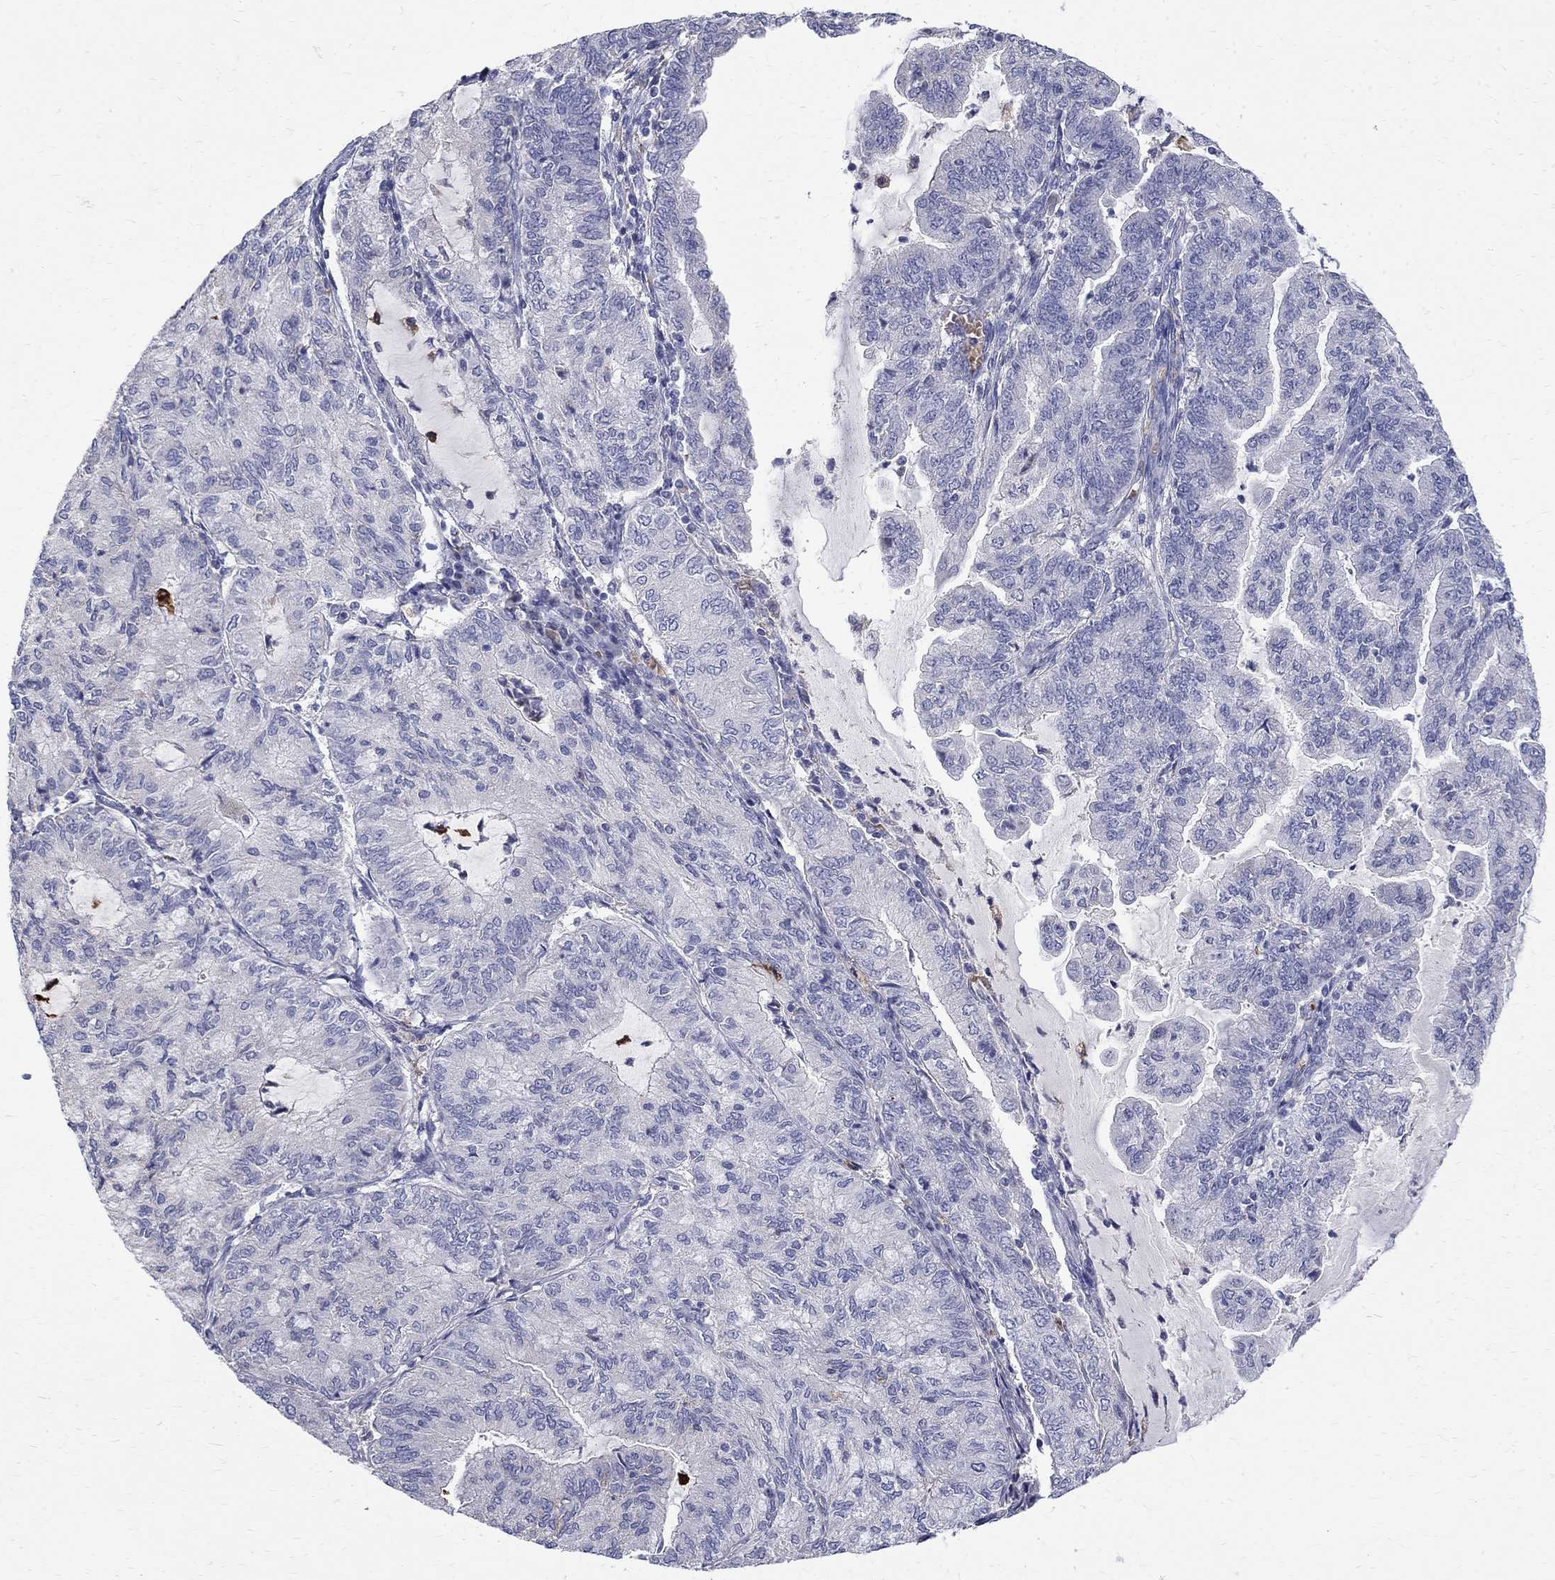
{"staining": {"intensity": "negative", "quantity": "none", "location": "none"}, "tissue": "endometrial cancer", "cell_type": "Tumor cells", "image_type": "cancer", "snomed": [{"axis": "morphology", "description": "Adenocarcinoma, NOS"}, {"axis": "topography", "description": "Endometrium"}], "caption": "Immunohistochemical staining of human endometrial adenocarcinoma shows no significant staining in tumor cells. (Brightfield microscopy of DAB (3,3'-diaminobenzidine) immunohistochemistry at high magnification).", "gene": "AGER", "patient": {"sex": "female", "age": 82}}